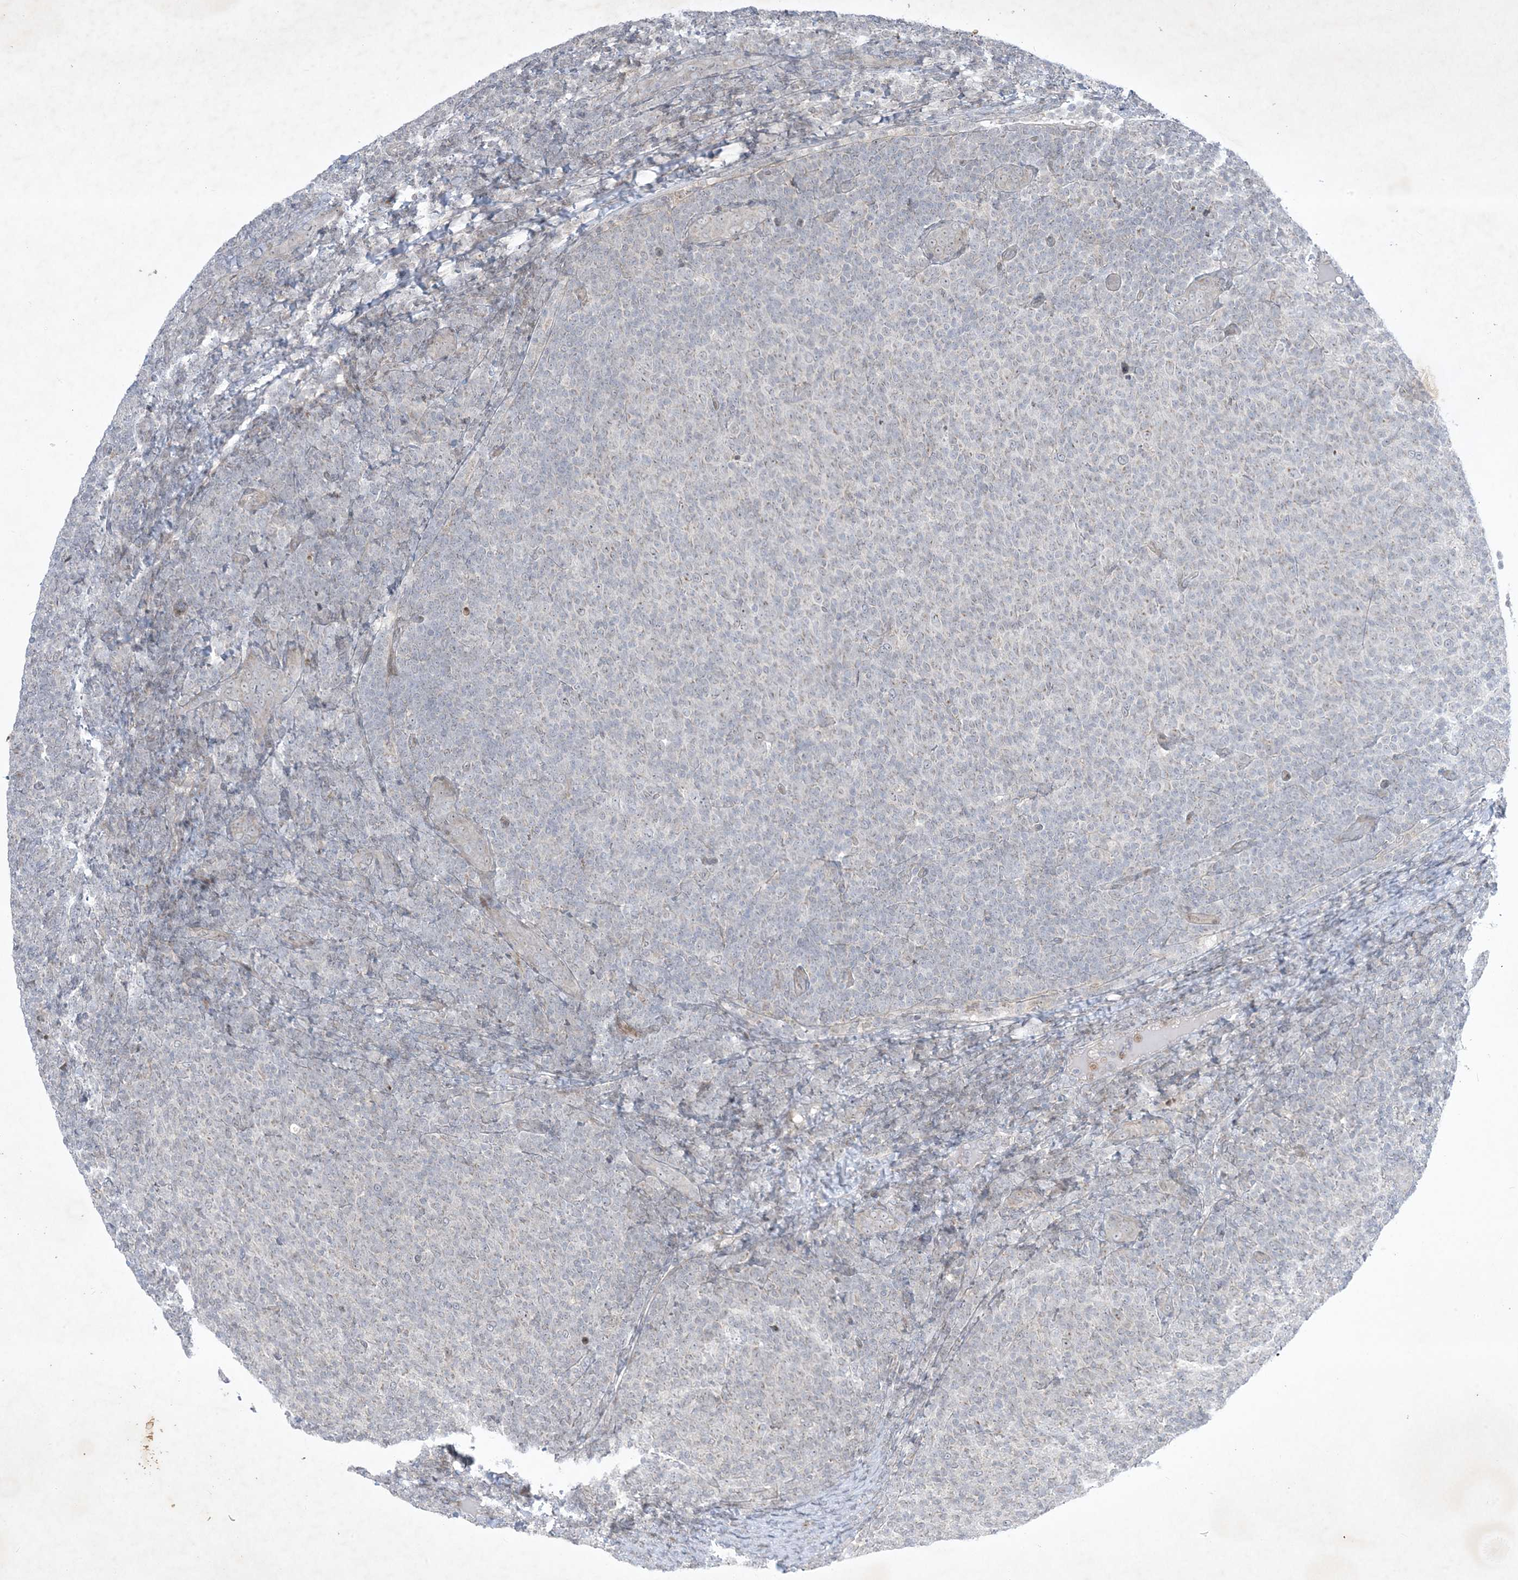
{"staining": {"intensity": "negative", "quantity": "none", "location": "none"}, "tissue": "lymphoma", "cell_type": "Tumor cells", "image_type": "cancer", "snomed": [{"axis": "morphology", "description": "Malignant lymphoma, non-Hodgkin's type, Low grade"}, {"axis": "topography", "description": "Lymph node"}], "caption": "Tumor cells show no significant protein staining in lymphoma.", "gene": "SOGA3", "patient": {"sex": "male", "age": 66}}